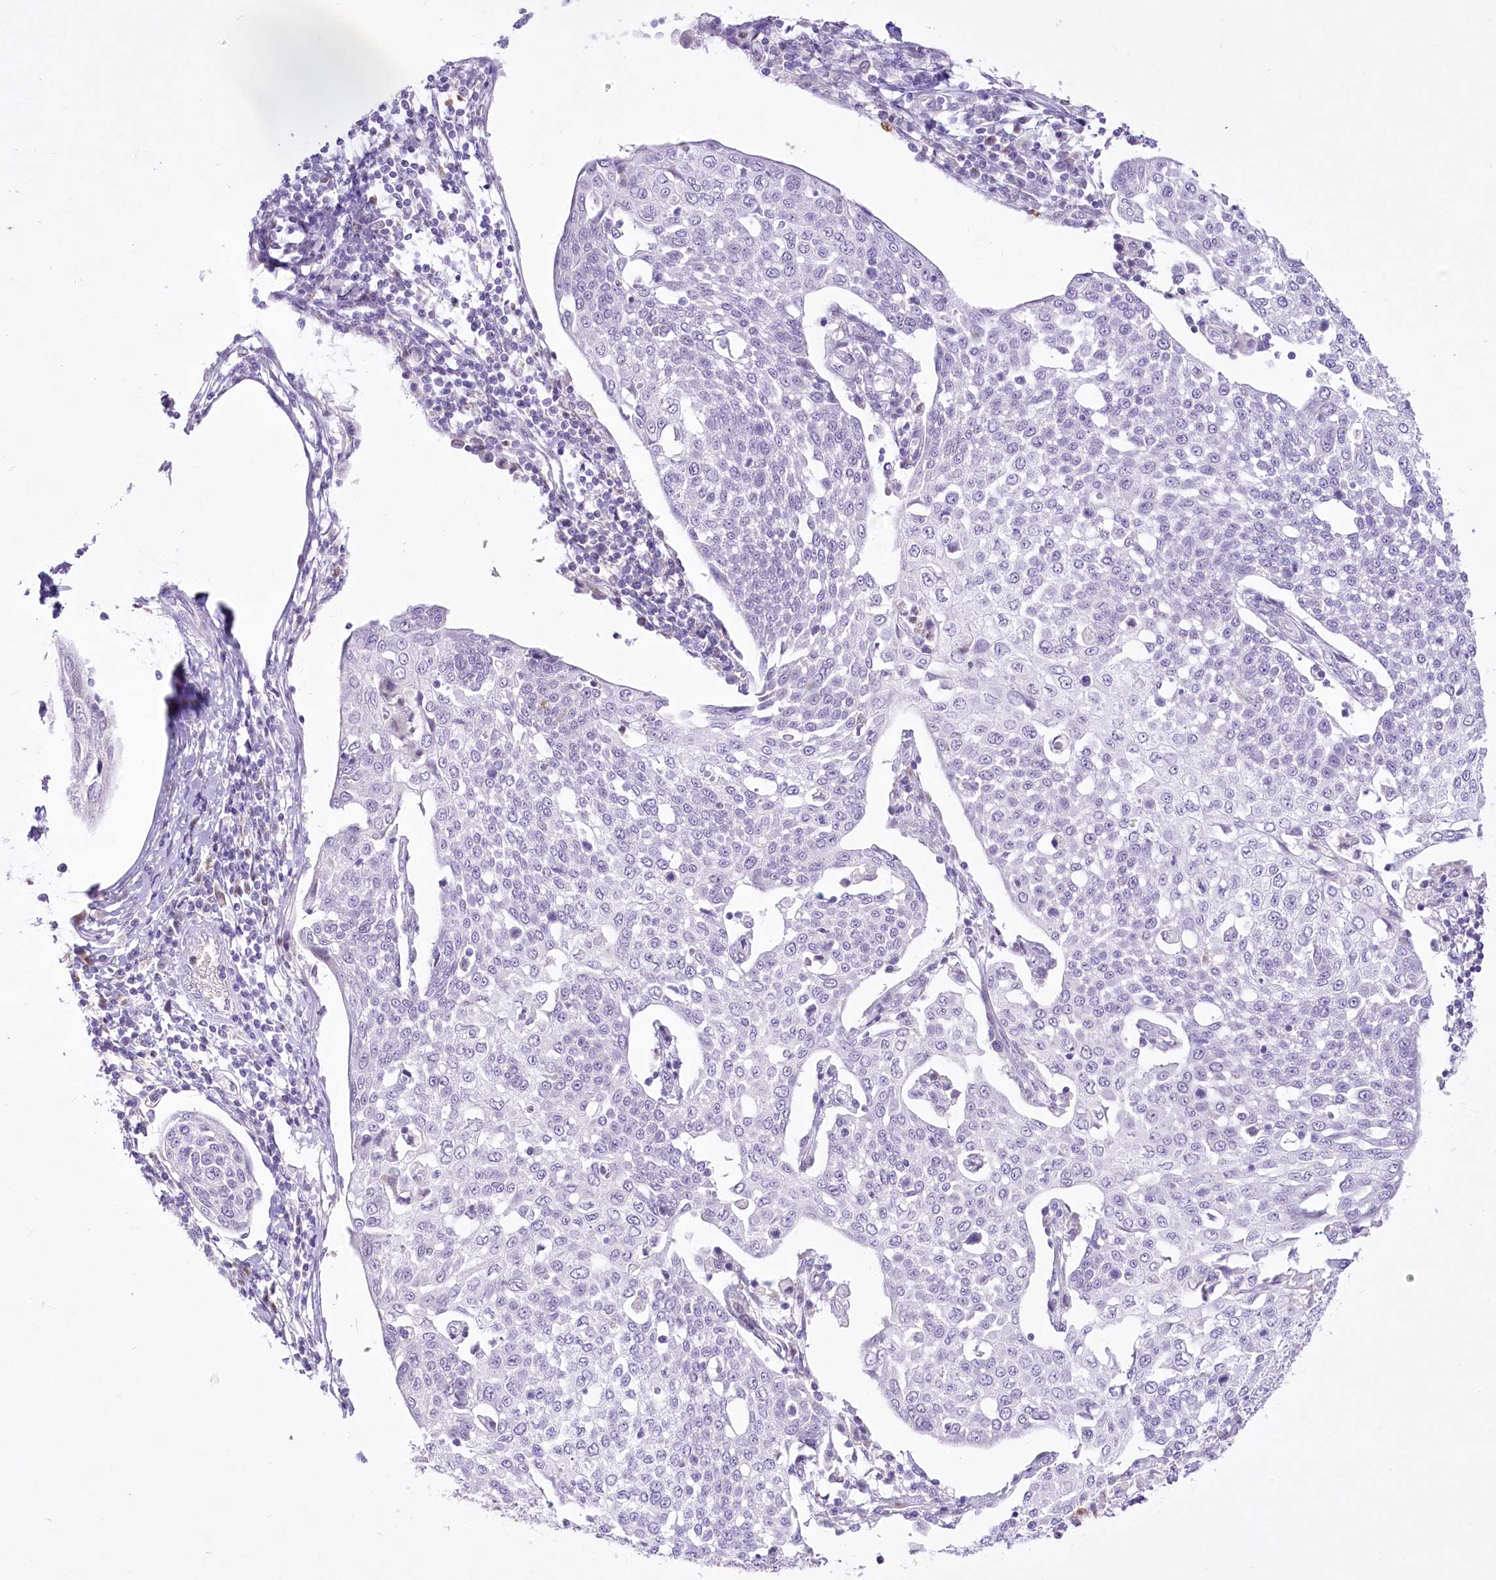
{"staining": {"intensity": "negative", "quantity": "none", "location": "none"}, "tissue": "cervical cancer", "cell_type": "Tumor cells", "image_type": "cancer", "snomed": [{"axis": "morphology", "description": "Squamous cell carcinoma, NOS"}, {"axis": "topography", "description": "Cervix"}], "caption": "Immunohistochemistry (IHC) photomicrograph of neoplastic tissue: squamous cell carcinoma (cervical) stained with DAB (3,3'-diaminobenzidine) exhibits no significant protein expression in tumor cells.", "gene": "BEND7", "patient": {"sex": "female", "age": 34}}